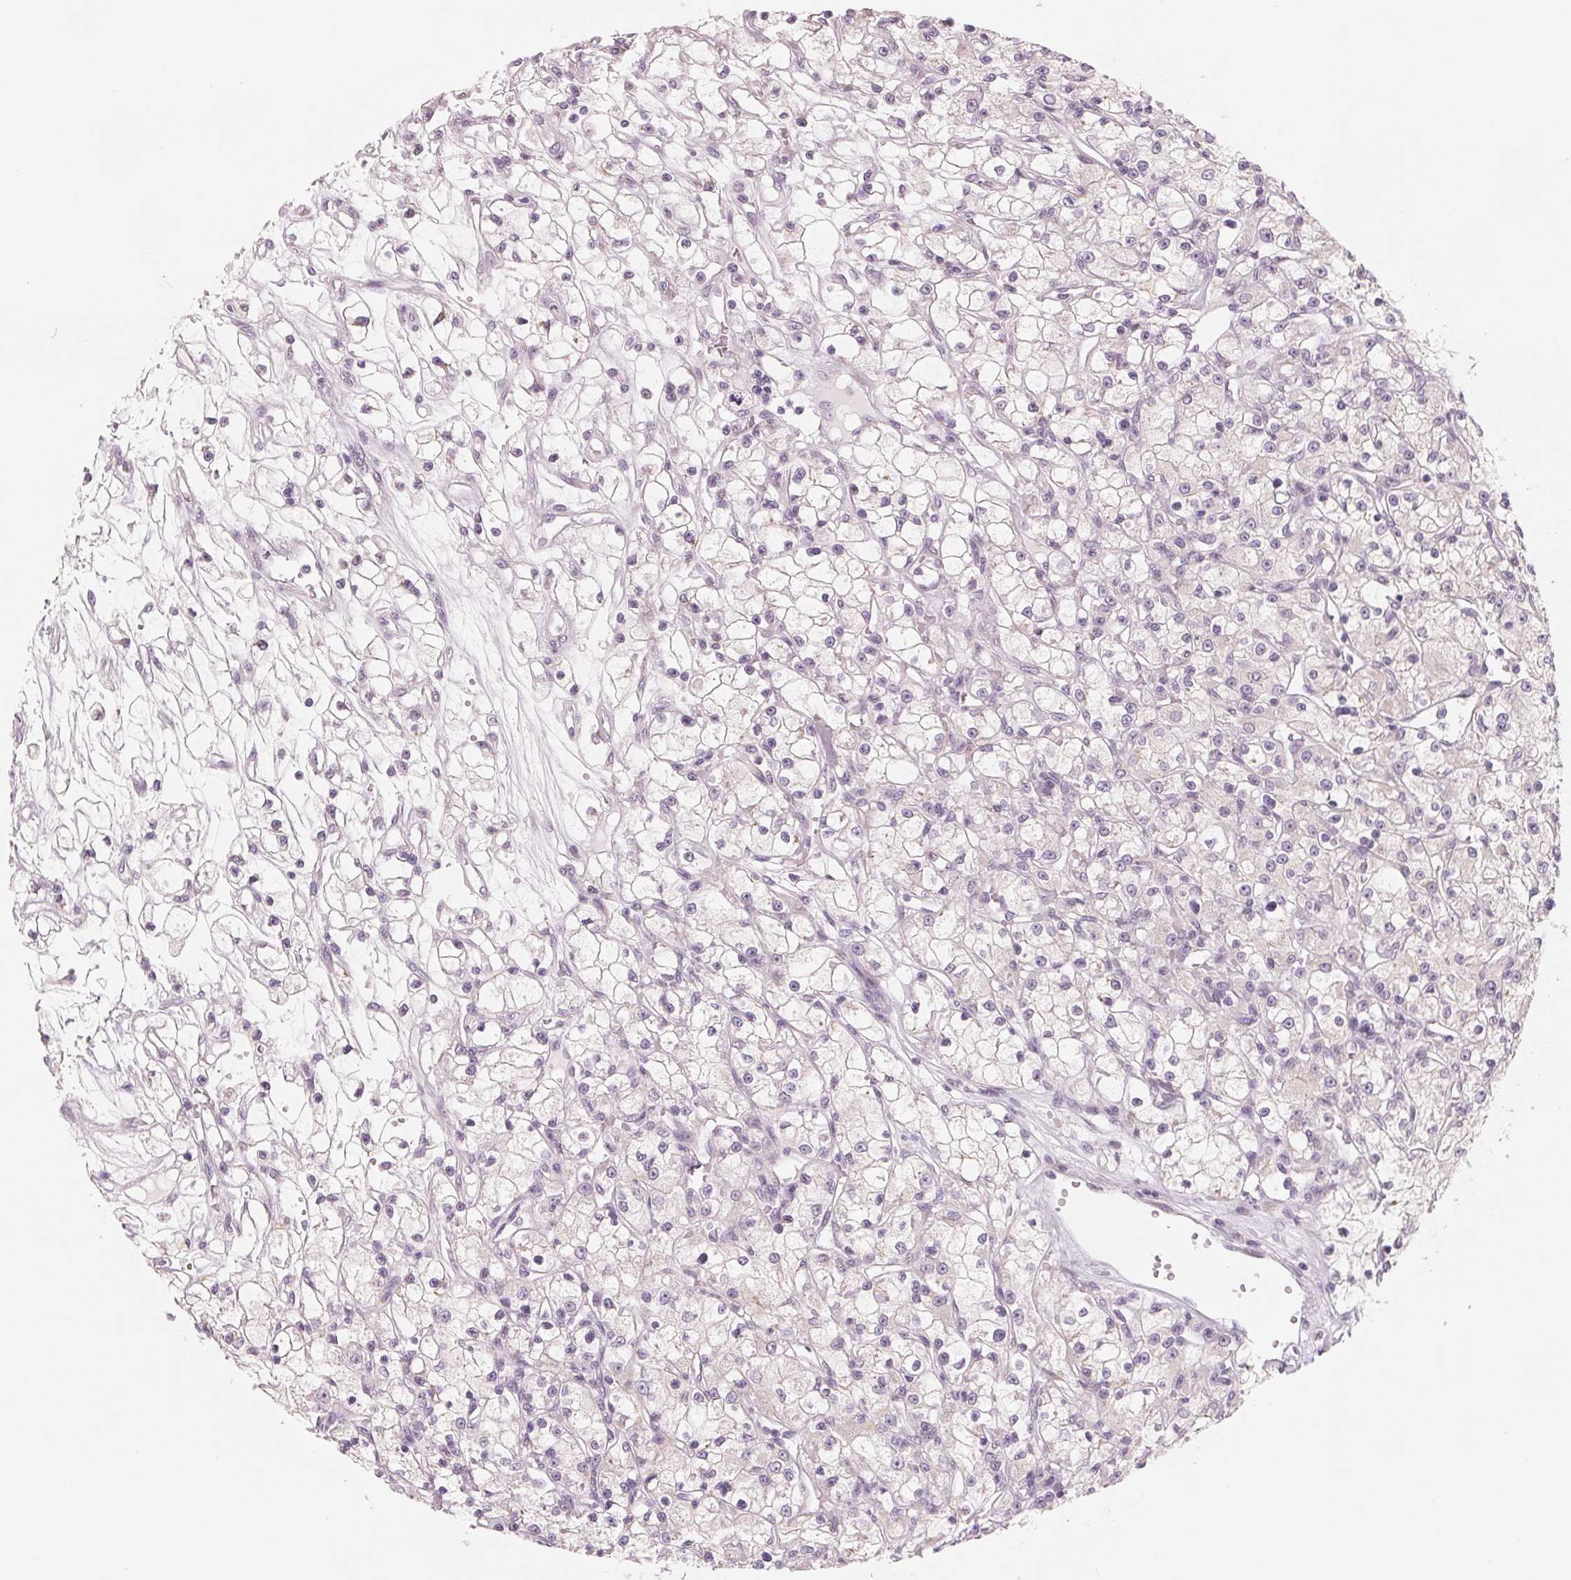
{"staining": {"intensity": "negative", "quantity": "none", "location": "none"}, "tissue": "renal cancer", "cell_type": "Tumor cells", "image_type": "cancer", "snomed": [{"axis": "morphology", "description": "Adenocarcinoma, NOS"}, {"axis": "topography", "description": "Kidney"}], "caption": "Immunohistochemistry (IHC) micrograph of renal cancer (adenocarcinoma) stained for a protein (brown), which reveals no expression in tumor cells.", "gene": "IL9R", "patient": {"sex": "female", "age": 59}}